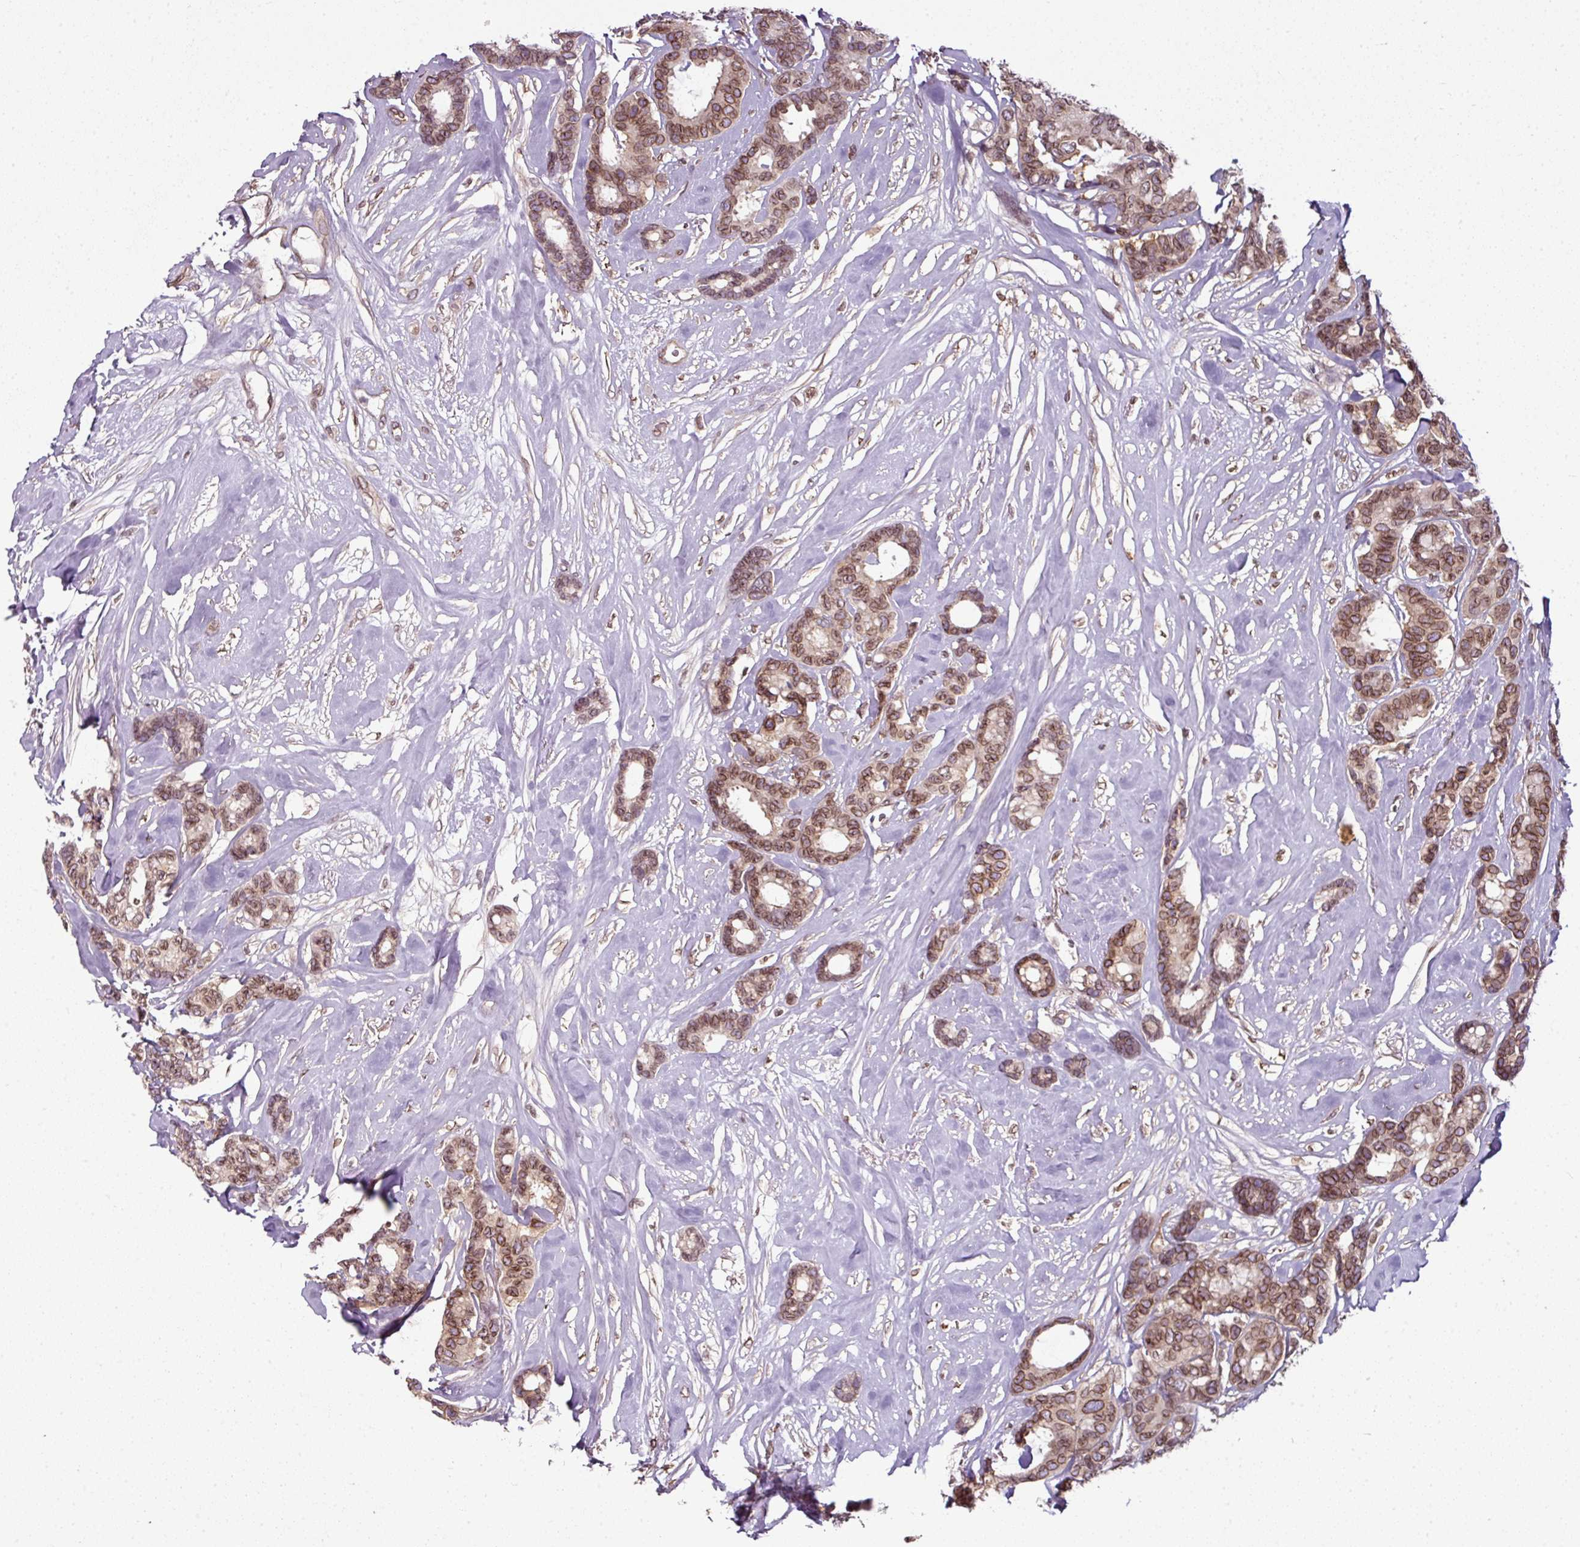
{"staining": {"intensity": "moderate", "quantity": ">75%", "location": "cytoplasmic/membranous,nuclear"}, "tissue": "breast cancer", "cell_type": "Tumor cells", "image_type": "cancer", "snomed": [{"axis": "morphology", "description": "Duct carcinoma"}, {"axis": "topography", "description": "Breast"}], "caption": "High-power microscopy captured an IHC image of breast invasive ductal carcinoma, revealing moderate cytoplasmic/membranous and nuclear expression in about >75% of tumor cells.", "gene": "RANGAP1", "patient": {"sex": "female", "age": 87}}